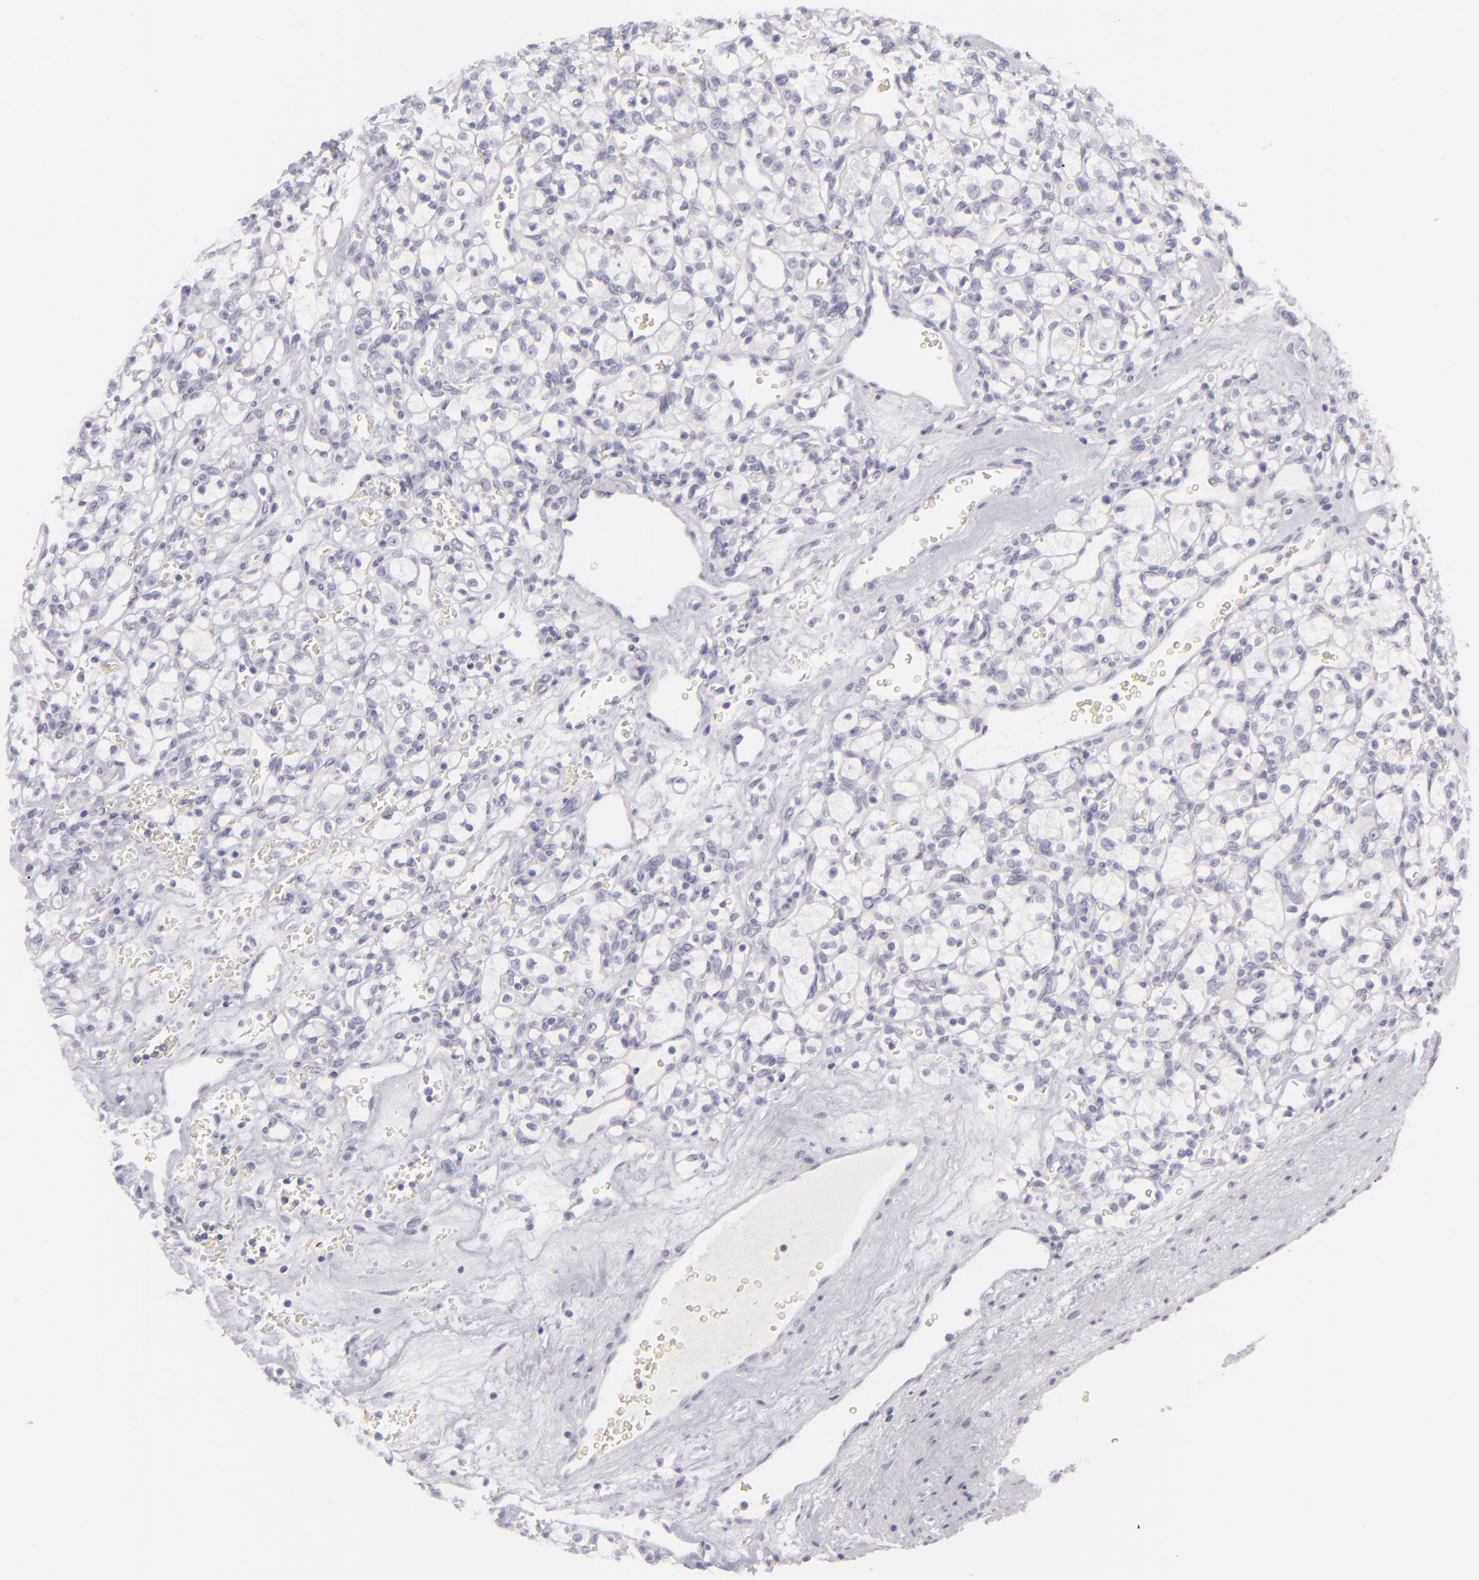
{"staining": {"intensity": "negative", "quantity": "none", "location": "none"}, "tissue": "renal cancer", "cell_type": "Tumor cells", "image_type": "cancer", "snomed": [{"axis": "morphology", "description": "Adenocarcinoma, NOS"}, {"axis": "topography", "description": "Kidney"}], "caption": "Adenocarcinoma (renal) stained for a protein using immunohistochemistry (IHC) reveals no expression tumor cells.", "gene": "CDX2", "patient": {"sex": "female", "age": 62}}